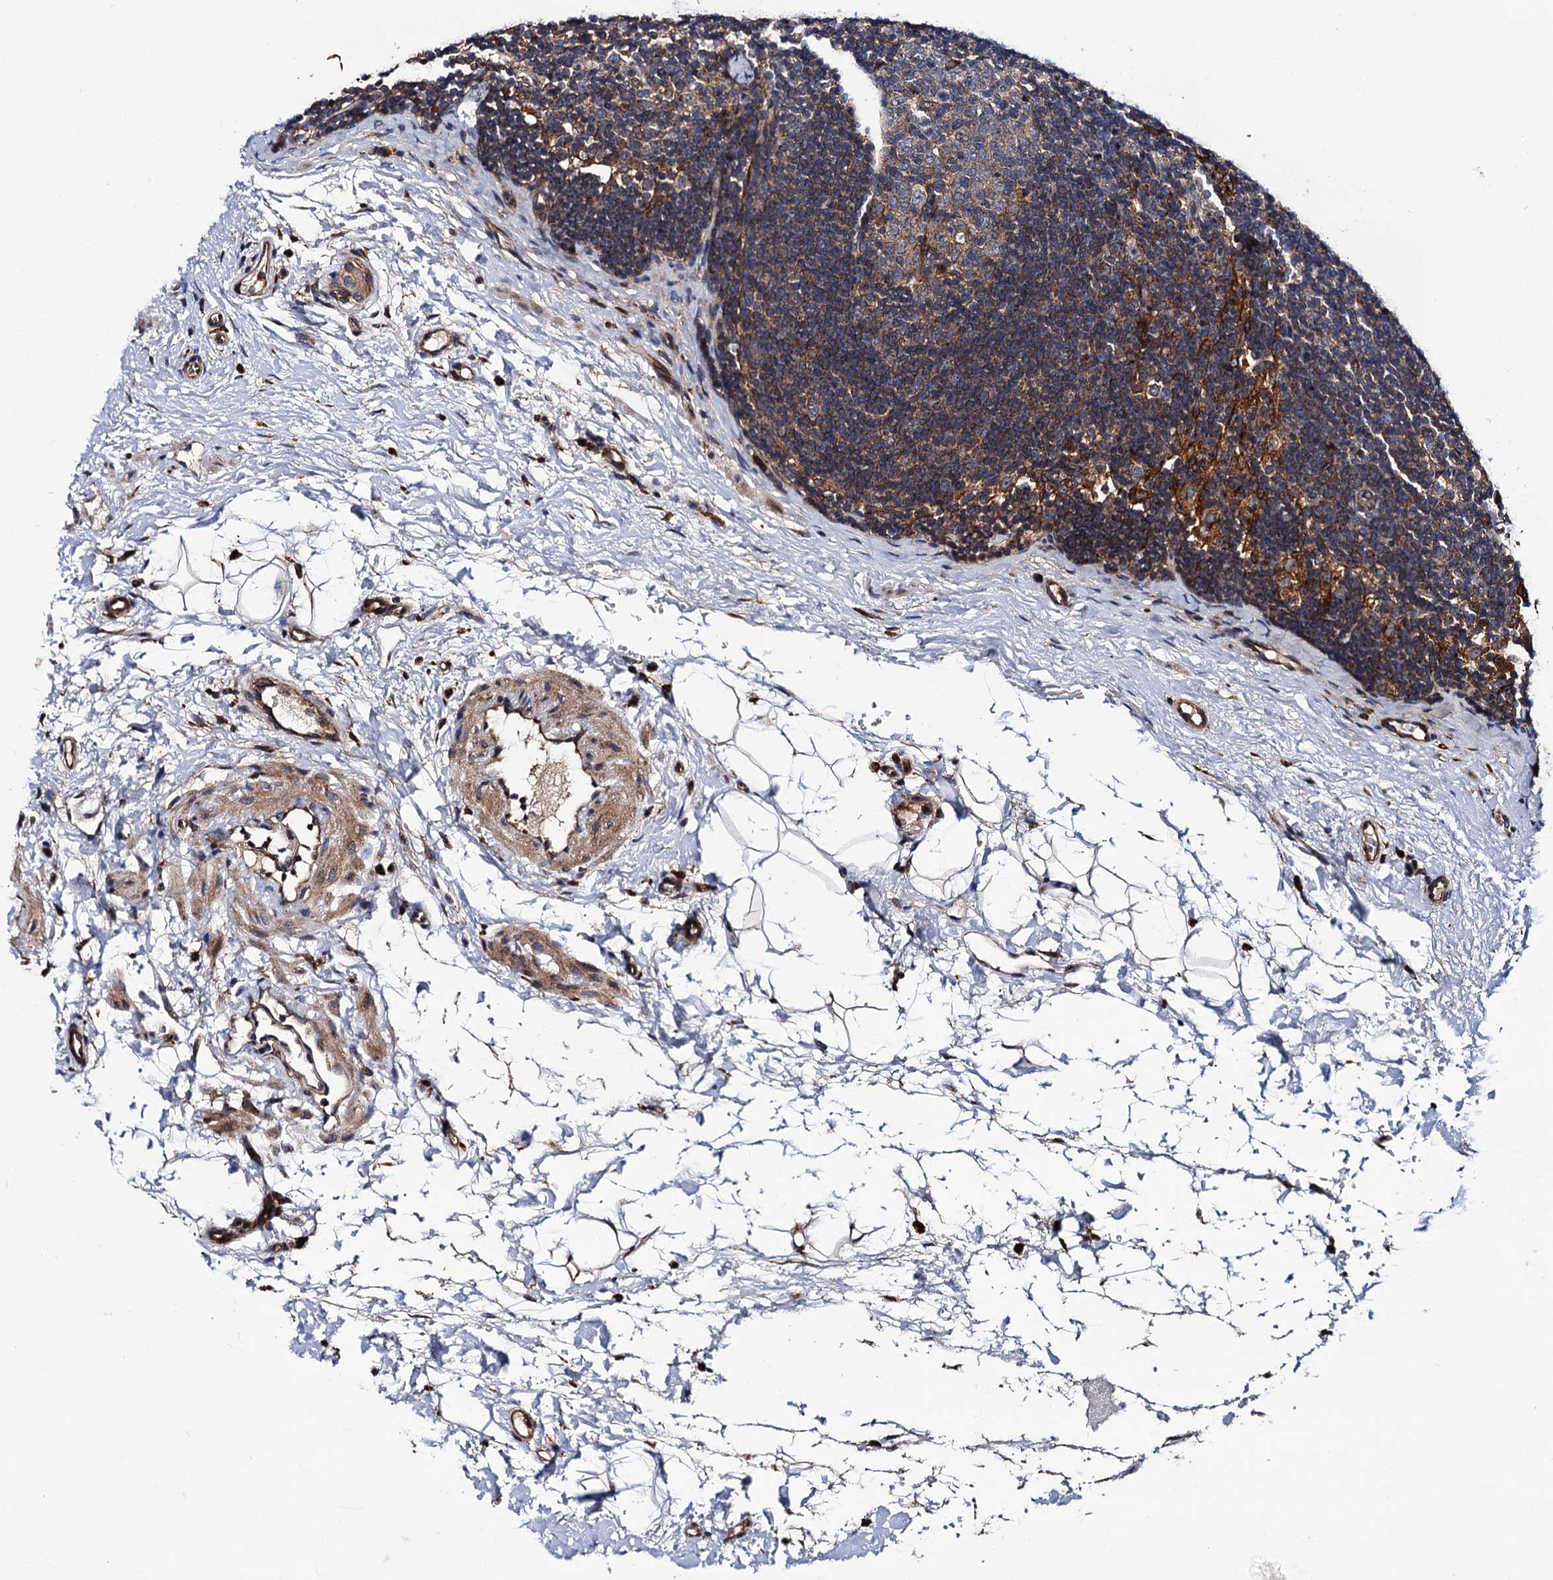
{"staining": {"intensity": "weak", "quantity": "<25%", "location": "cytoplasmic/membranous"}, "tissue": "lymph node", "cell_type": "Germinal center cells", "image_type": "normal", "snomed": [{"axis": "morphology", "description": "Normal tissue, NOS"}, {"axis": "topography", "description": "Lymph node"}], "caption": "Immunohistochemical staining of benign human lymph node demonstrates no significant positivity in germinal center cells.", "gene": "VPS35", "patient": {"sex": "female", "age": 22}}